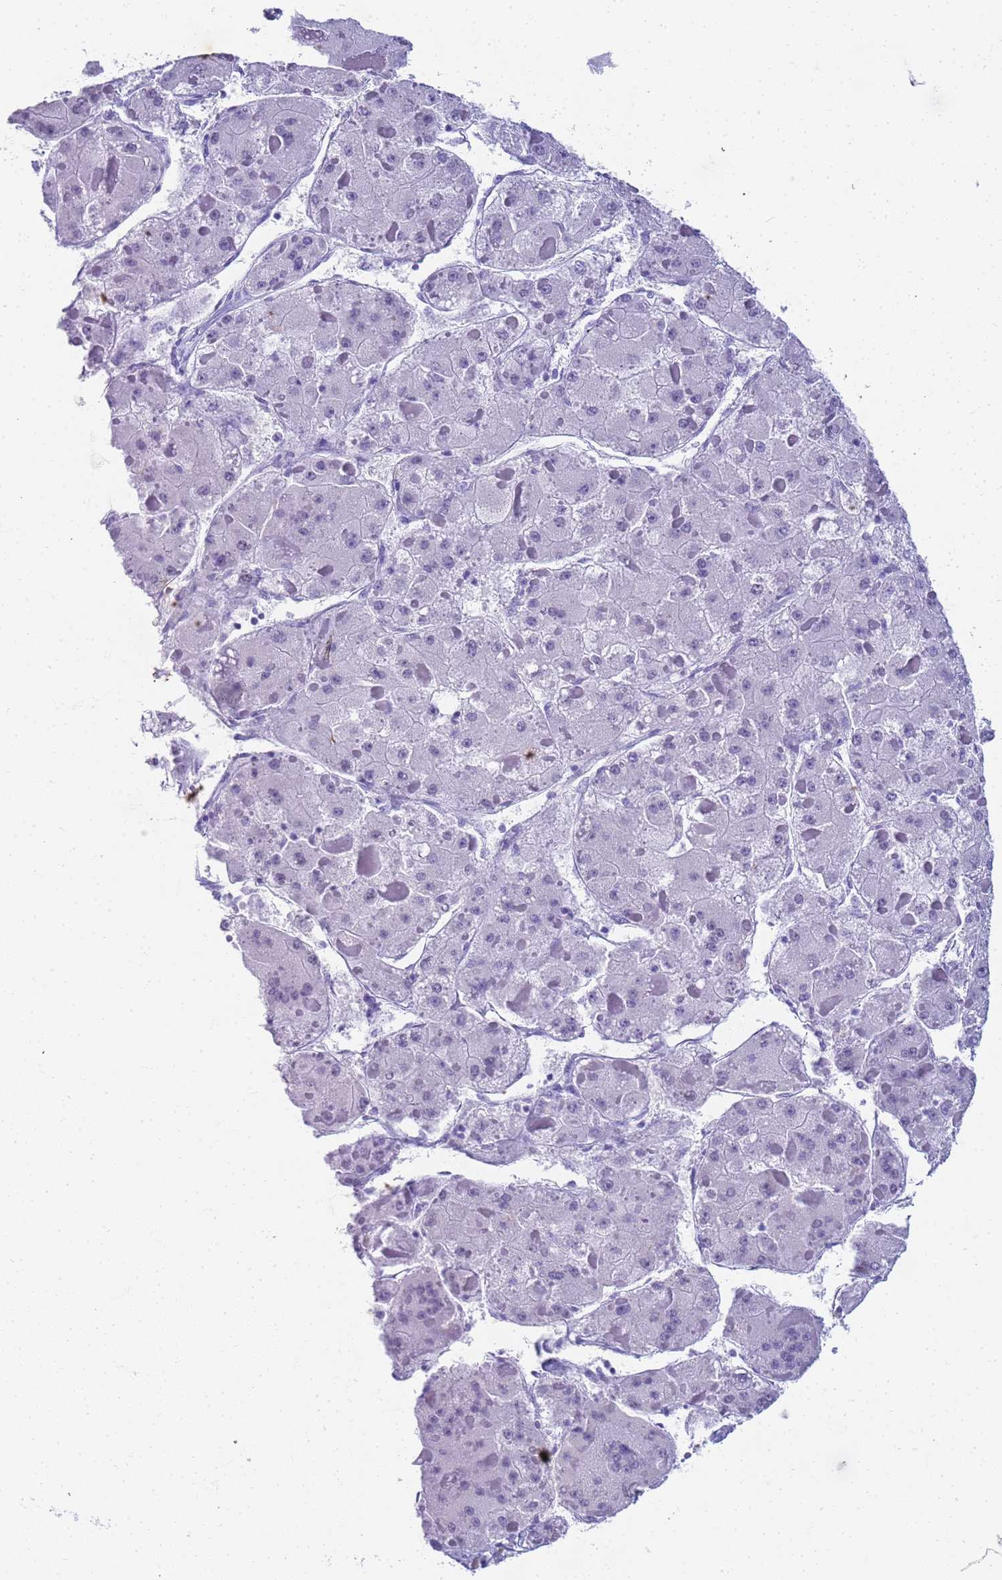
{"staining": {"intensity": "negative", "quantity": "none", "location": "none"}, "tissue": "liver cancer", "cell_type": "Tumor cells", "image_type": "cancer", "snomed": [{"axis": "morphology", "description": "Carcinoma, Hepatocellular, NOS"}, {"axis": "topography", "description": "Liver"}], "caption": "Immunohistochemistry (IHC) of liver hepatocellular carcinoma shows no expression in tumor cells.", "gene": "SLC7A9", "patient": {"sex": "female", "age": 73}}